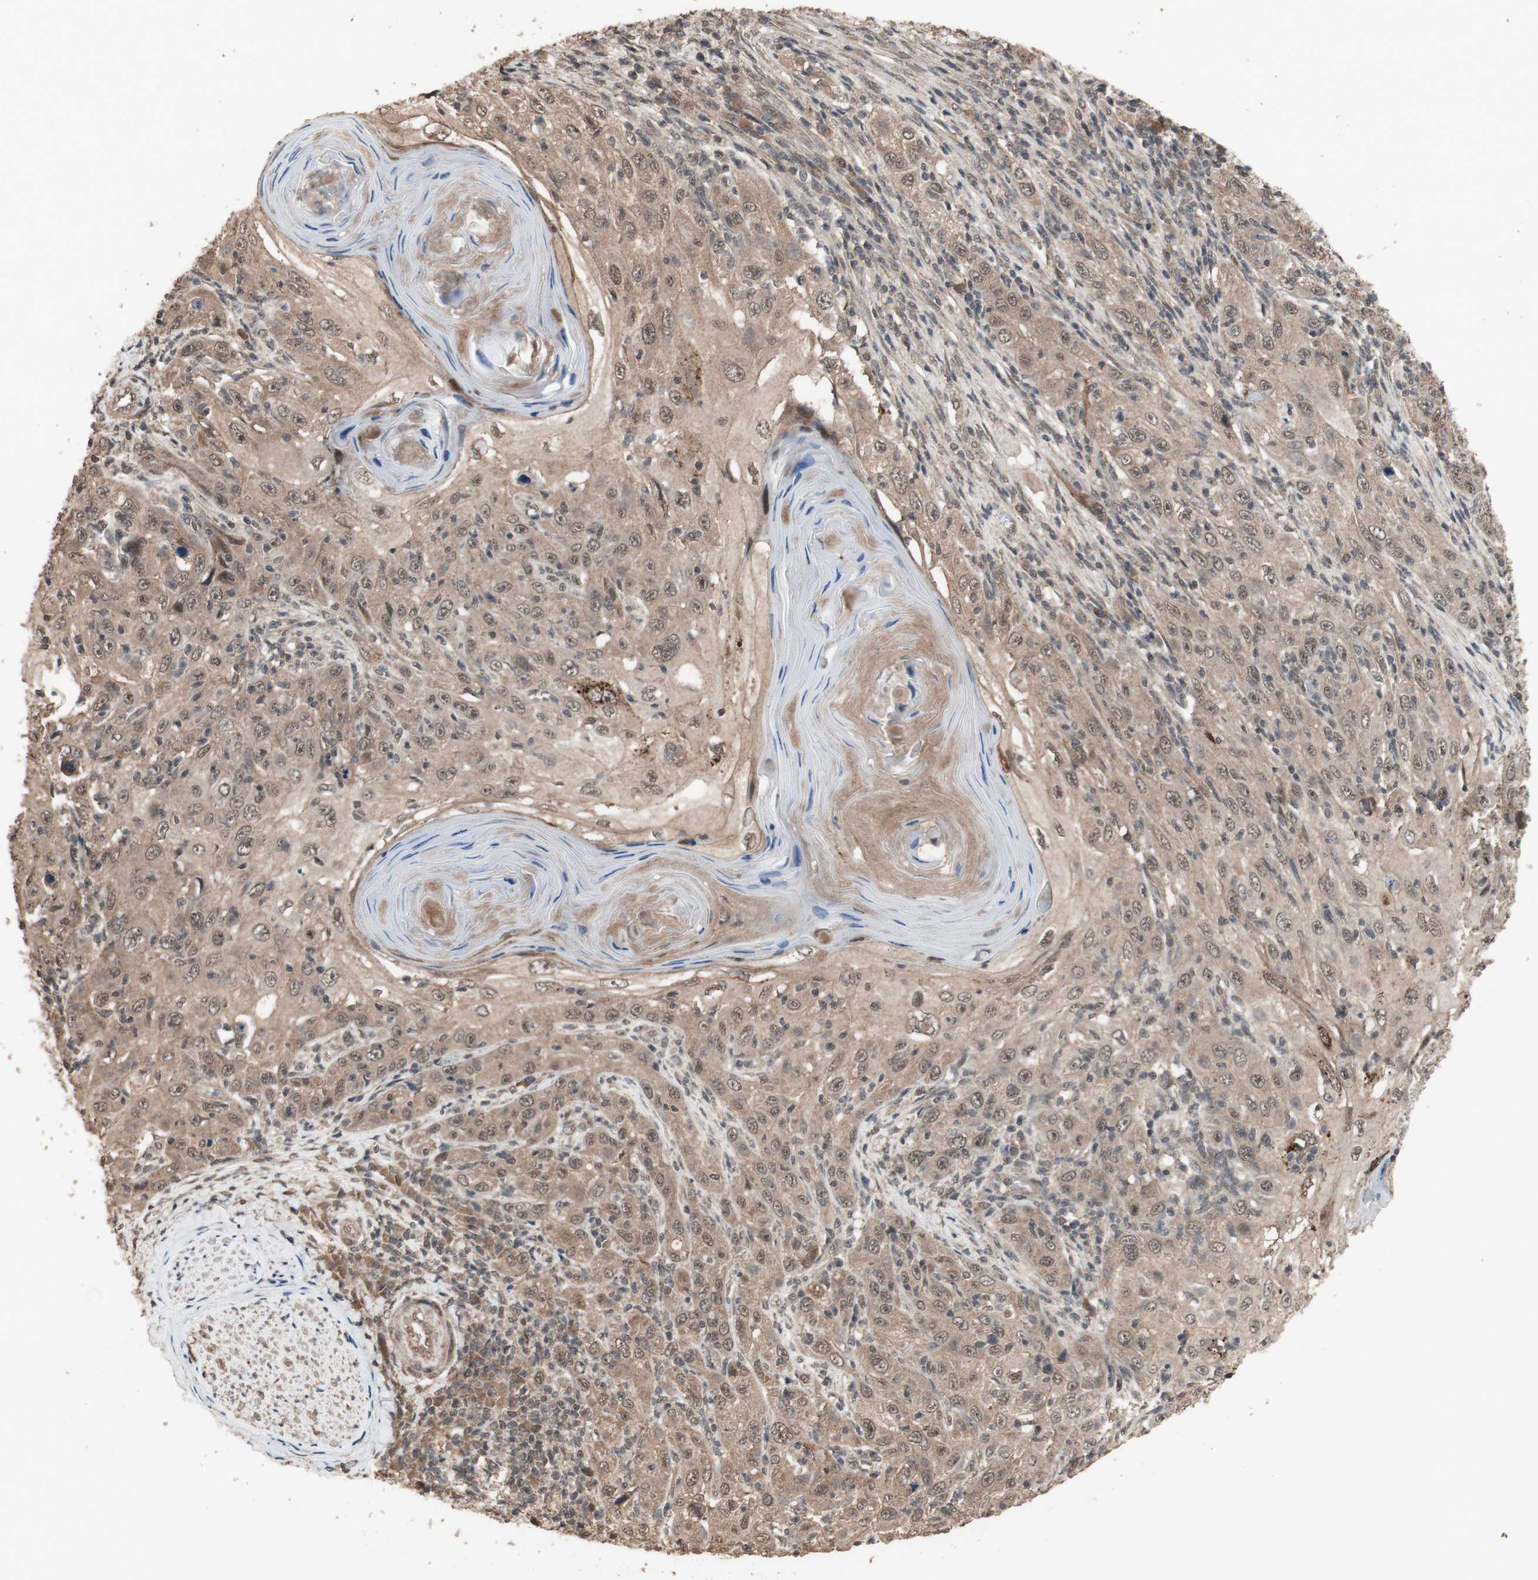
{"staining": {"intensity": "moderate", "quantity": ">75%", "location": "cytoplasmic/membranous"}, "tissue": "skin cancer", "cell_type": "Tumor cells", "image_type": "cancer", "snomed": [{"axis": "morphology", "description": "Squamous cell carcinoma, NOS"}, {"axis": "topography", "description": "Skin"}], "caption": "Protein expression analysis of human skin squamous cell carcinoma reveals moderate cytoplasmic/membranous staining in approximately >75% of tumor cells. (IHC, brightfield microscopy, high magnification).", "gene": "KANSL1", "patient": {"sex": "female", "age": 88}}